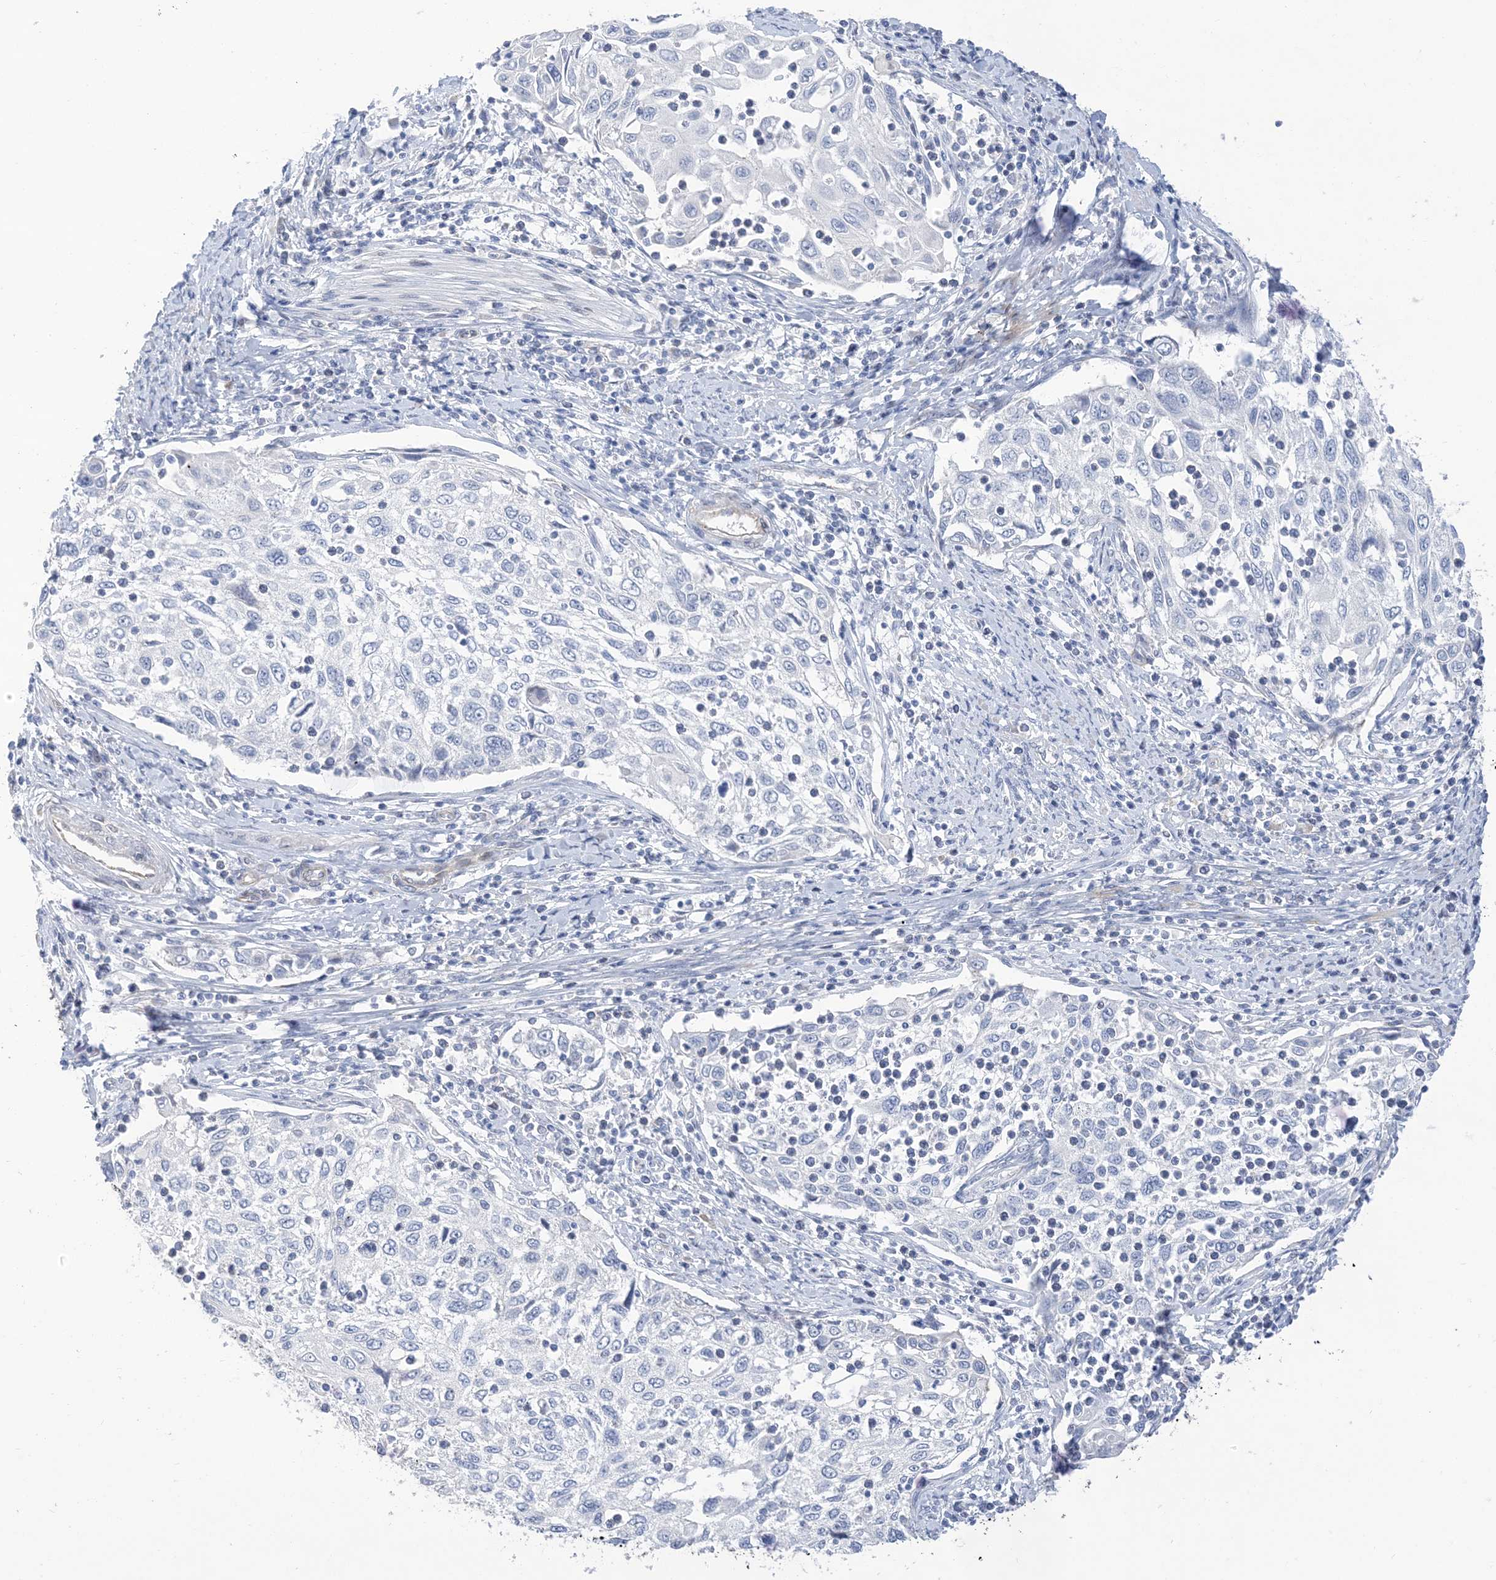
{"staining": {"intensity": "negative", "quantity": "none", "location": "none"}, "tissue": "cervical cancer", "cell_type": "Tumor cells", "image_type": "cancer", "snomed": [{"axis": "morphology", "description": "Squamous cell carcinoma, NOS"}, {"axis": "topography", "description": "Cervix"}], "caption": "Immunohistochemistry (IHC) of human squamous cell carcinoma (cervical) exhibits no staining in tumor cells. Brightfield microscopy of IHC stained with DAB (brown) and hematoxylin (blue), captured at high magnification.", "gene": "IL36B", "patient": {"sex": "female", "age": 70}}